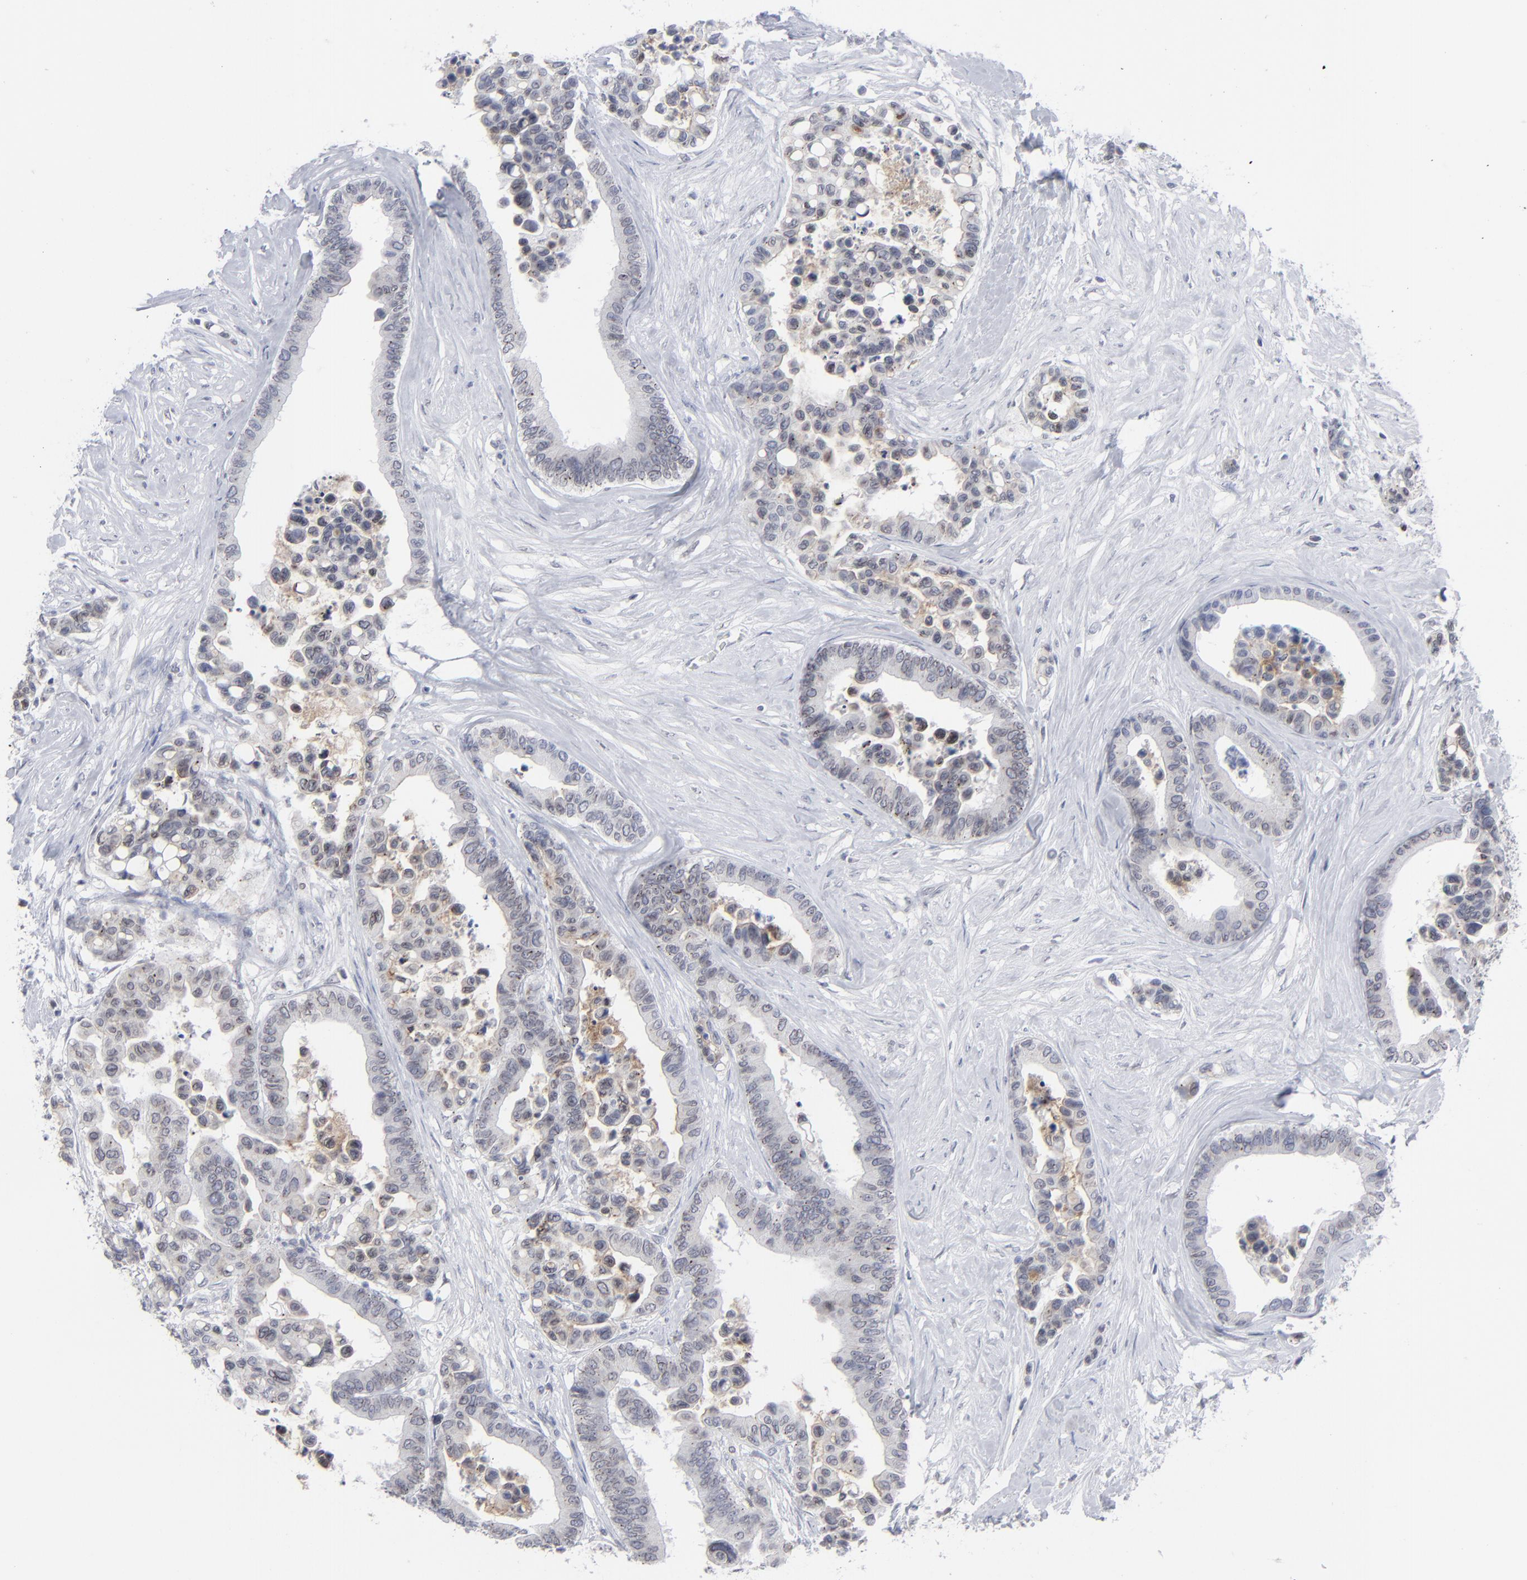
{"staining": {"intensity": "negative", "quantity": "none", "location": "none"}, "tissue": "colorectal cancer", "cell_type": "Tumor cells", "image_type": "cancer", "snomed": [{"axis": "morphology", "description": "Adenocarcinoma, NOS"}, {"axis": "topography", "description": "Colon"}], "caption": "Immunohistochemistry (IHC) of colorectal adenocarcinoma demonstrates no staining in tumor cells.", "gene": "NUP88", "patient": {"sex": "male", "age": 82}}